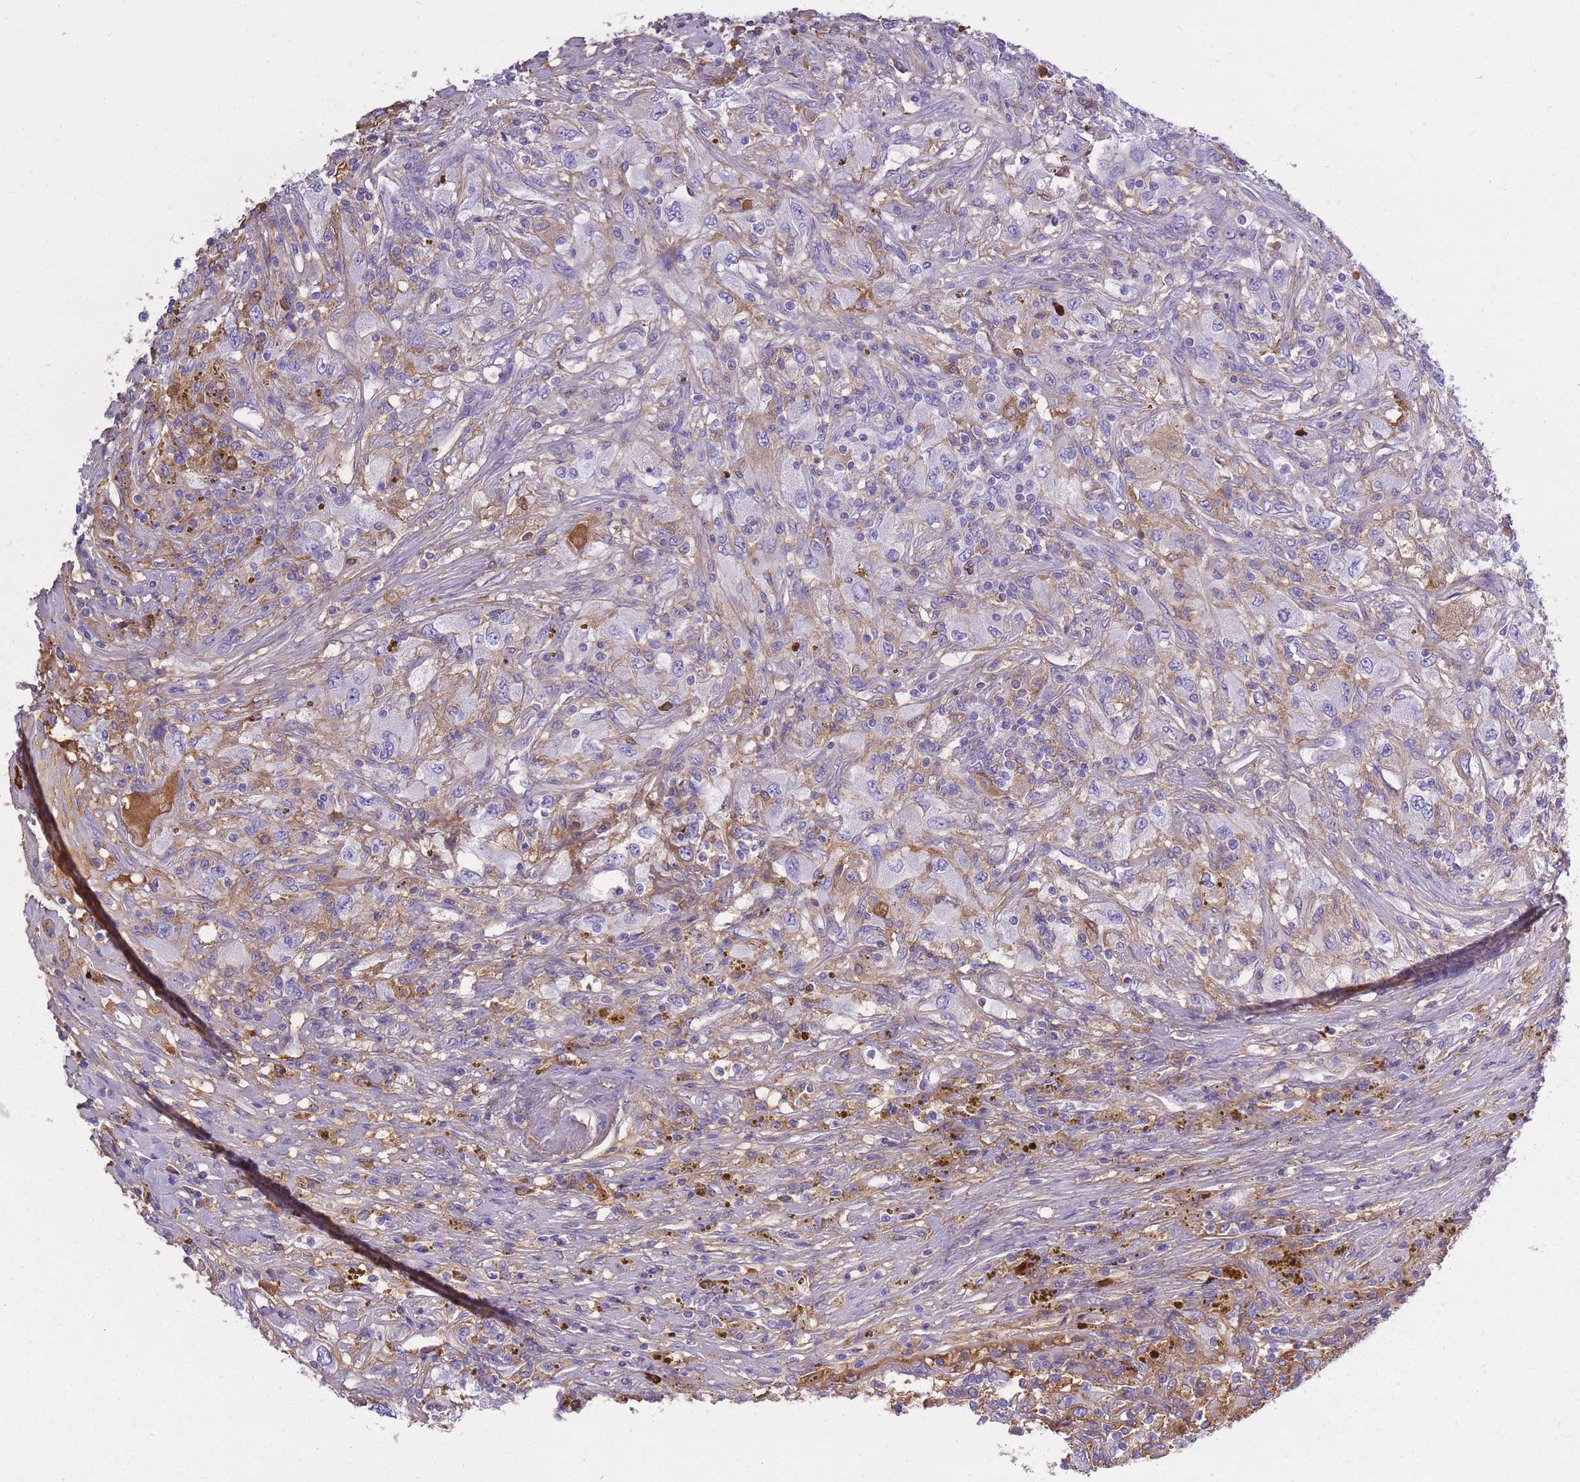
{"staining": {"intensity": "negative", "quantity": "none", "location": "none"}, "tissue": "renal cancer", "cell_type": "Tumor cells", "image_type": "cancer", "snomed": [{"axis": "morphology", "description": "Adenocarcinoma, NOS"}, {"axis": "topography", "description": "Kidney"}], "caption": "This micrograph is of renal cancer (adenocarcinoma) stained with immunohistochemistry to label a protein in brown with the nuclei are counter-stained blue. There is no staining in tumor cells.", "gene": "IGKV1D-42", "patient": {"sex": "female", "age": 67}}